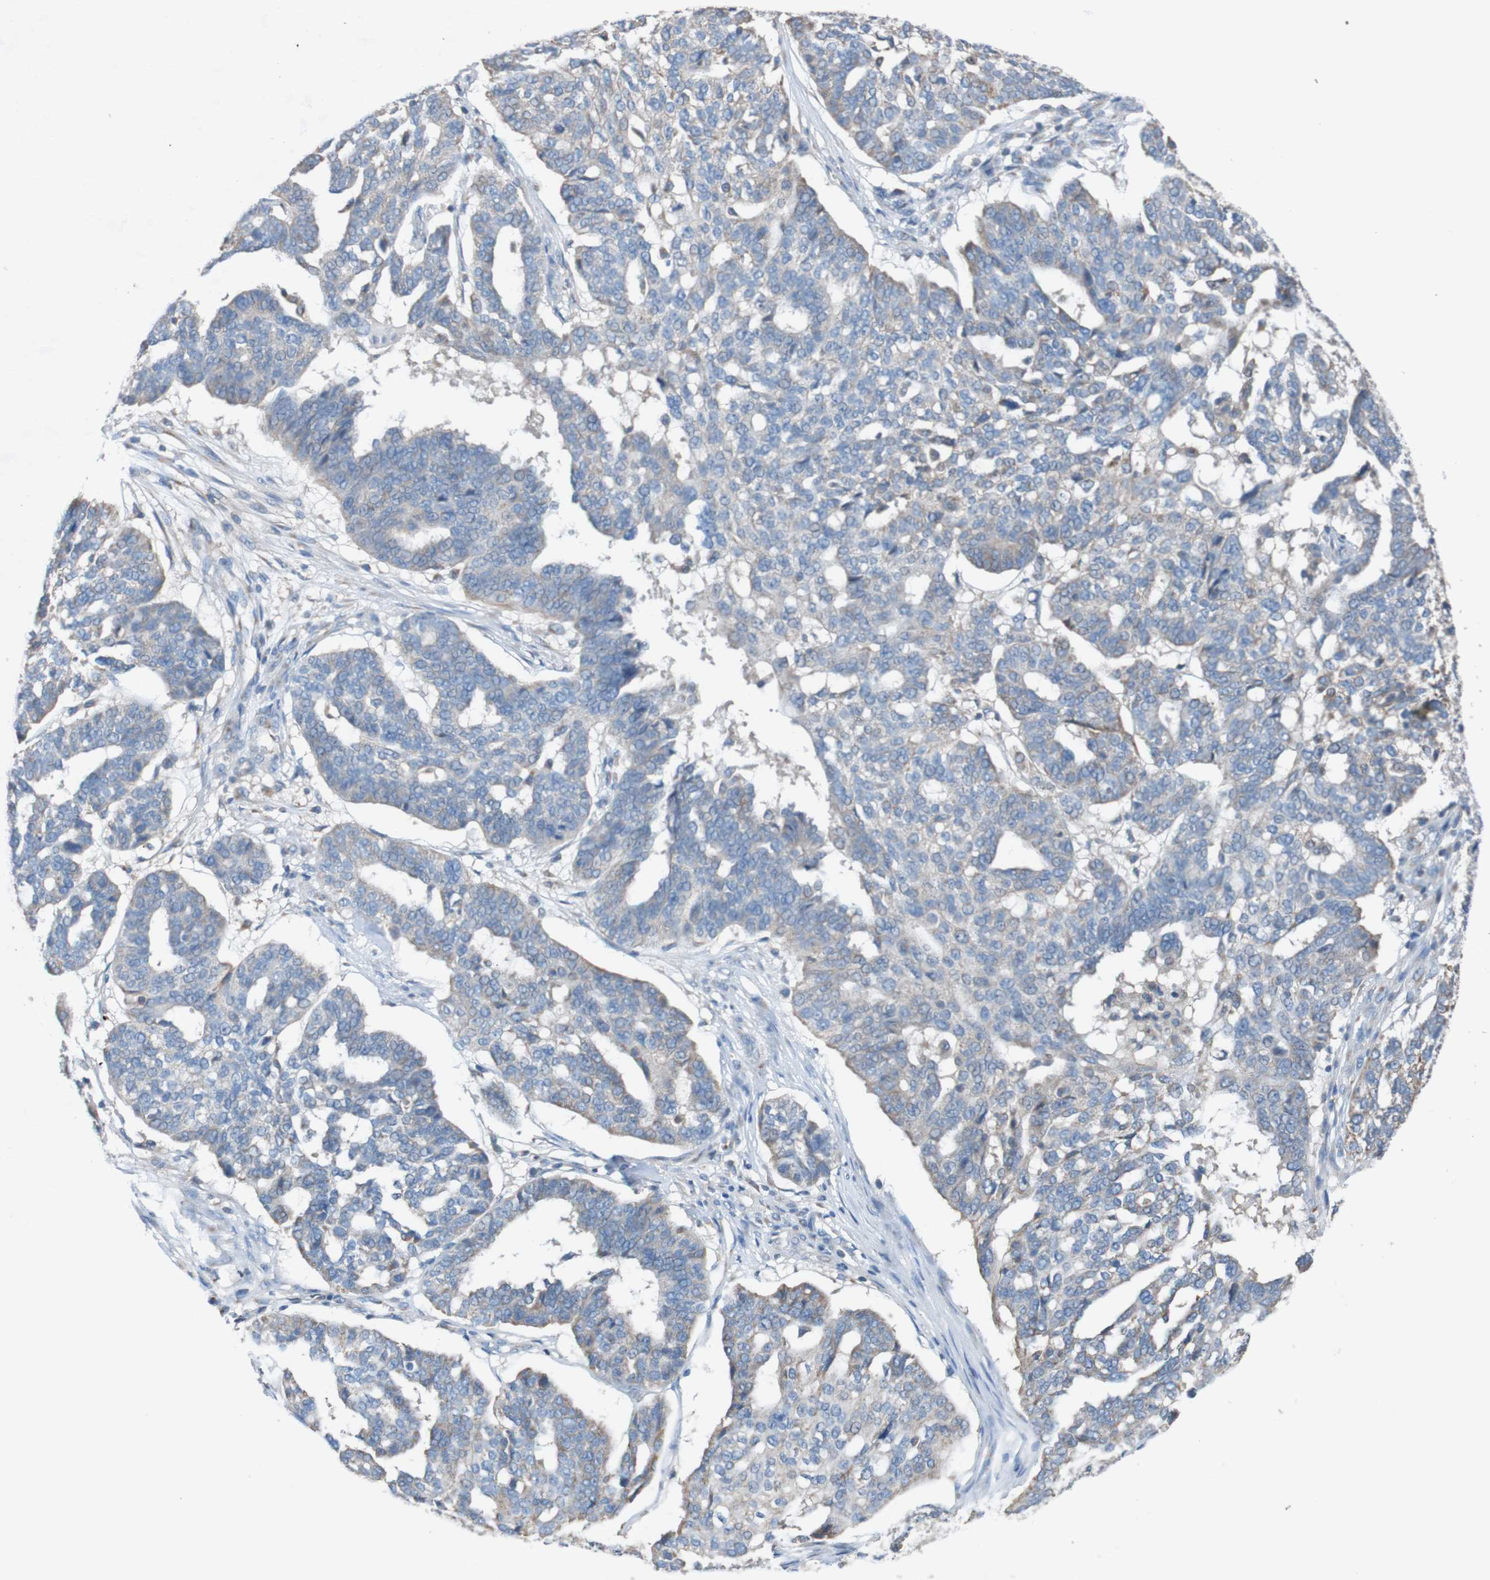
{"staining": {"intensity": "weak", "quantity": "<25%", "location": "cytoplasmic/membranous"}, "tissue": "ovarian cancer", "cell_type": "Tumor cells", "image_type": "cancer", "snomed": [{"axis": "morphology", "description": "Cystadenocarcinoma, serous, NOS"}, {"axis": "topography", "description": "Ovary"}], "caption": "DAB immunohistochemical staining of human serous cystadenocarcinoma (ovarian) reveals no significant positivity in tumor cells. (DAB (3,3'-diaminobenzidine) immunohistochemistry with hematoxylin counter stain).", "gene": "MINAR1", "patient": {"sex": "female", "age": 59}}